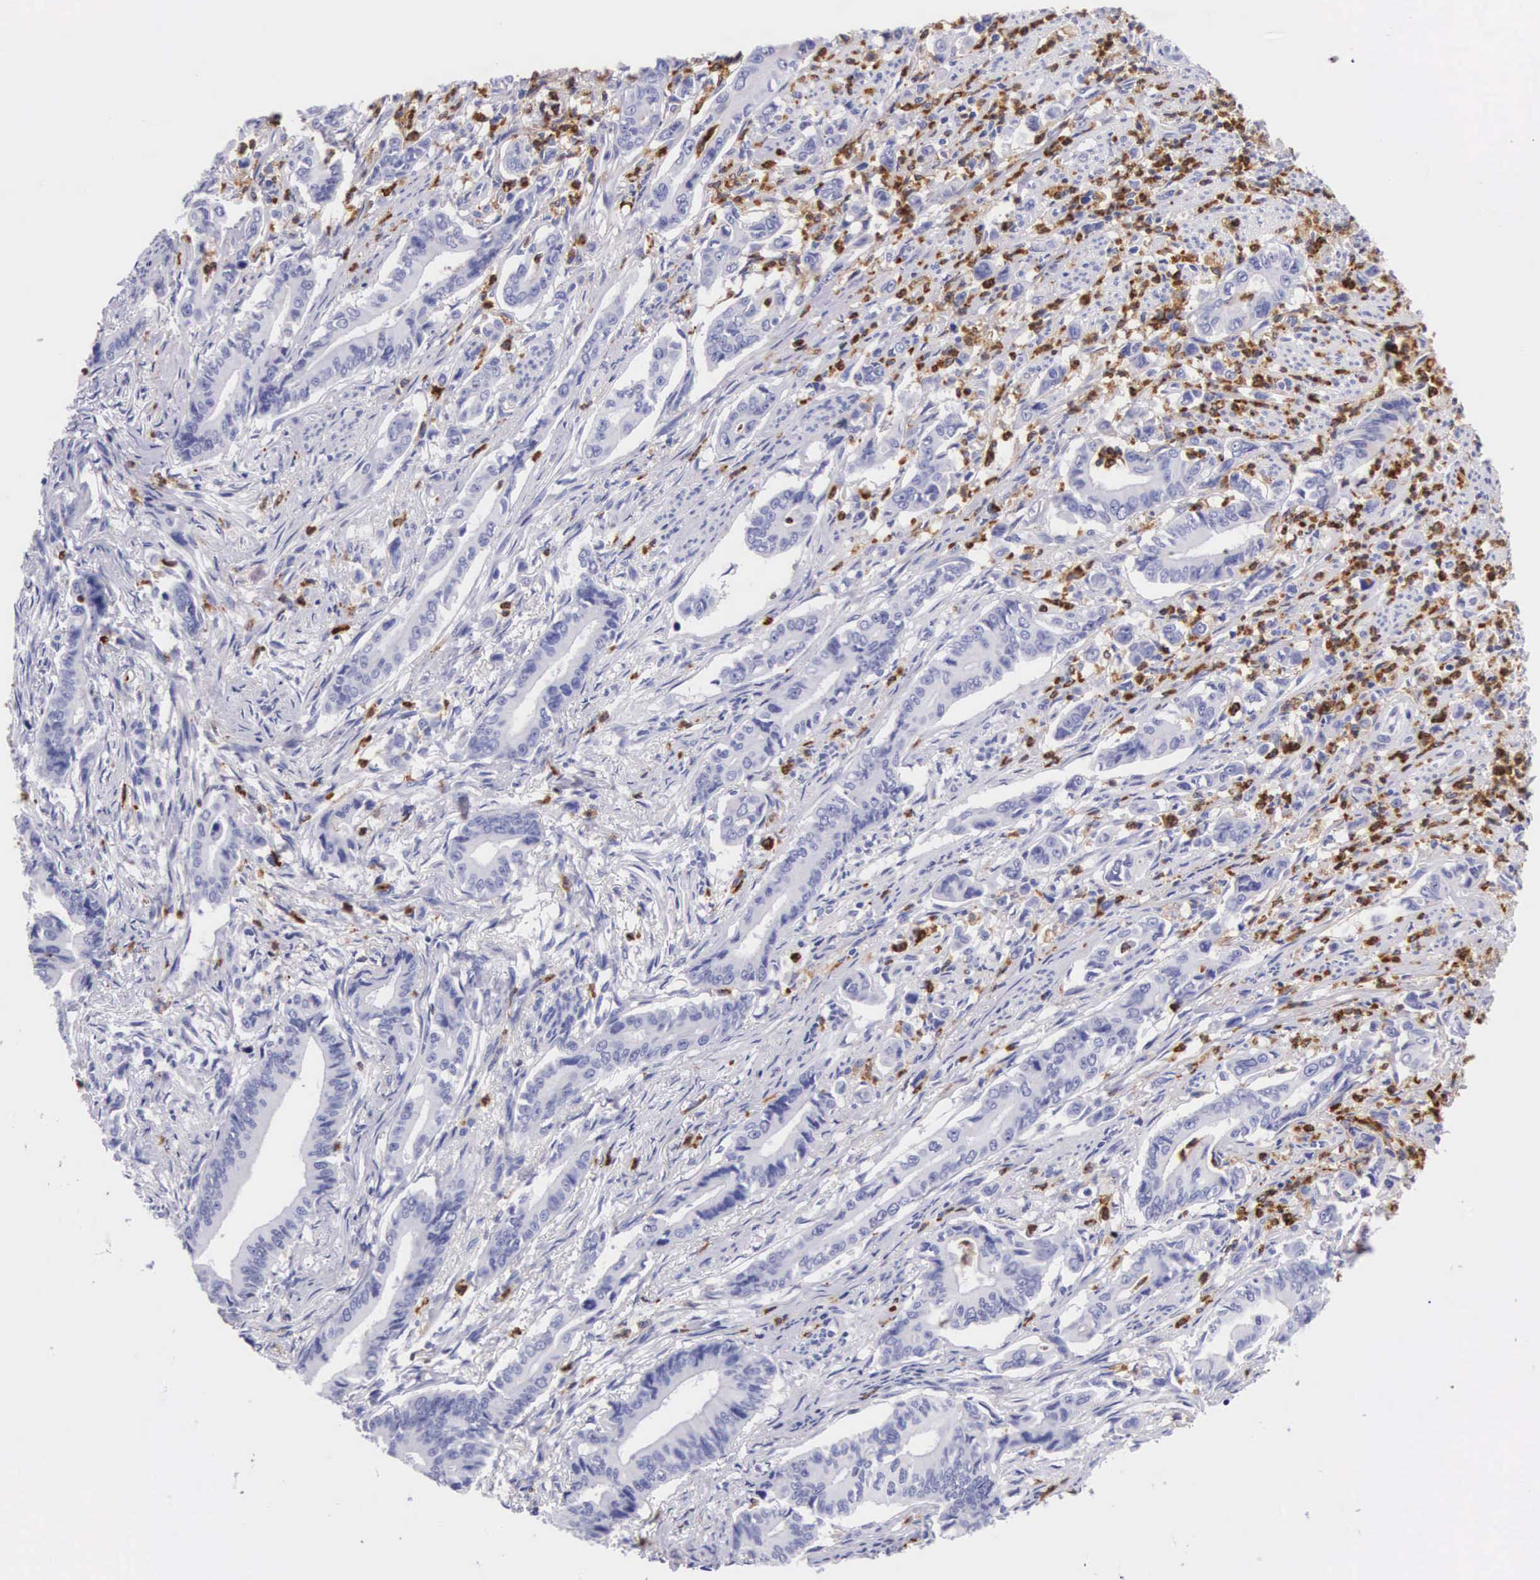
{"staining": {"intensity": "negative", "quantity": "none", "location": "none"}, "tissue": "stomach cancer", "cell_type": "Tumor cells", "image_type": "cancer", "snomed": [{"axis": "morphology", "description": "Adenocarcinoma, NOS"}, {"axis": "topography", "description": "Stomach"}], "caption": "Immunohistochemical staining of human adenocarcinoma (stomach) exhibits no significant expression in tumor cells.", "gene": "FCN1", "patient": {"sex": "female", "age": 76}}